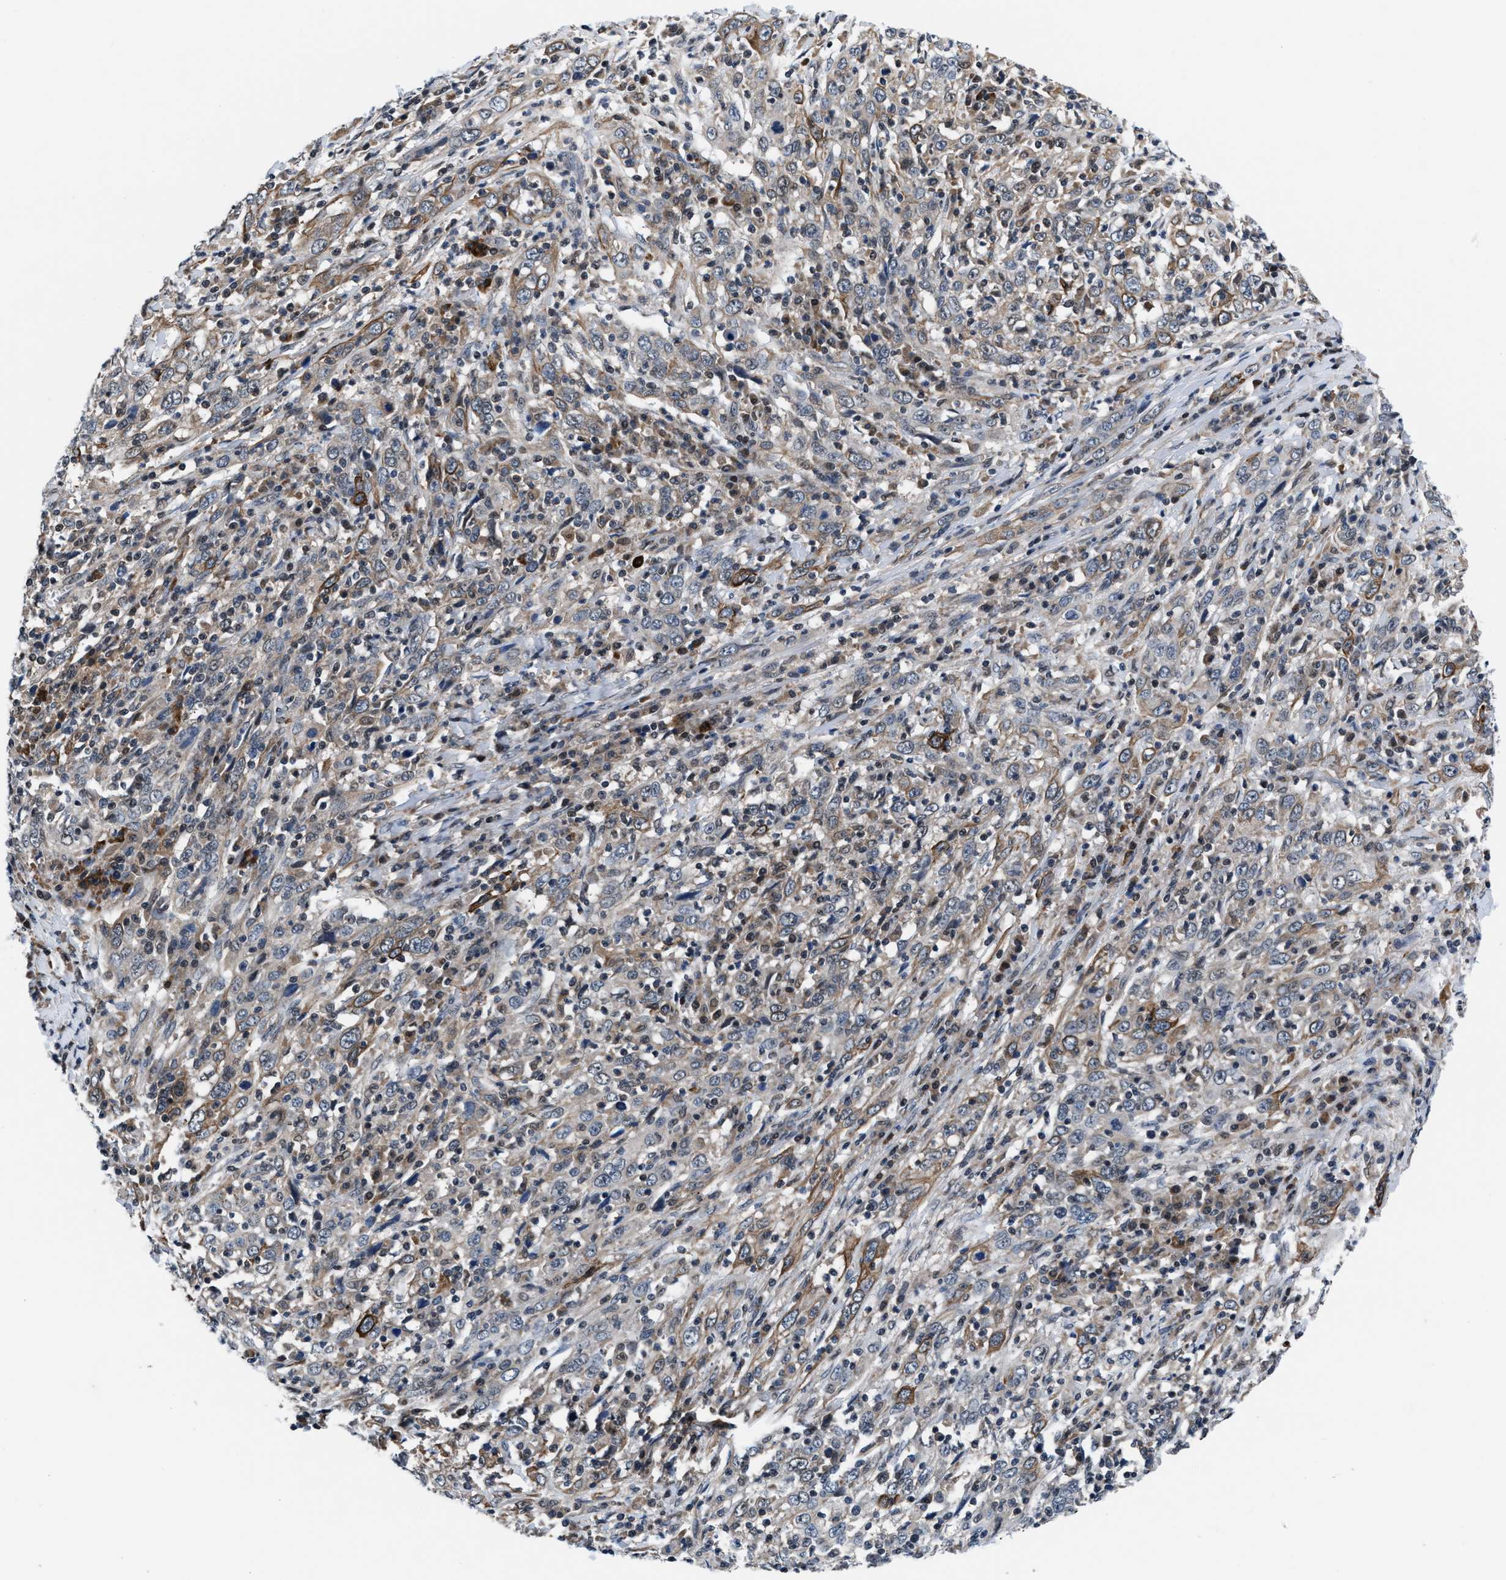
{"staining": {"intensity": "moderate", "quantity": "<25%", "location": "cytoplasmic/membranous"}, "tissue": "cervical cancer", "cell_type": "Tumor cells", "image_type": "cancer", "snomed": [{"axis": "morphology", "description": "Squamous cell carcinoma, NOS"}, {"axis": "topography", "description": "Cervix"}], "caption": "Immunohistochemical staining of cervical squamous cell carcinoma displays moderate cytoplasmic/membranous protein positivity in about <25% of tumor cells. The staining is performed using DAB brown chromogen to label protein expression. The nuclei are counter-stained blue using hematoxylin.", "gene": "PRPSAP2", "patient": {"sex": "female", "age": 46}}